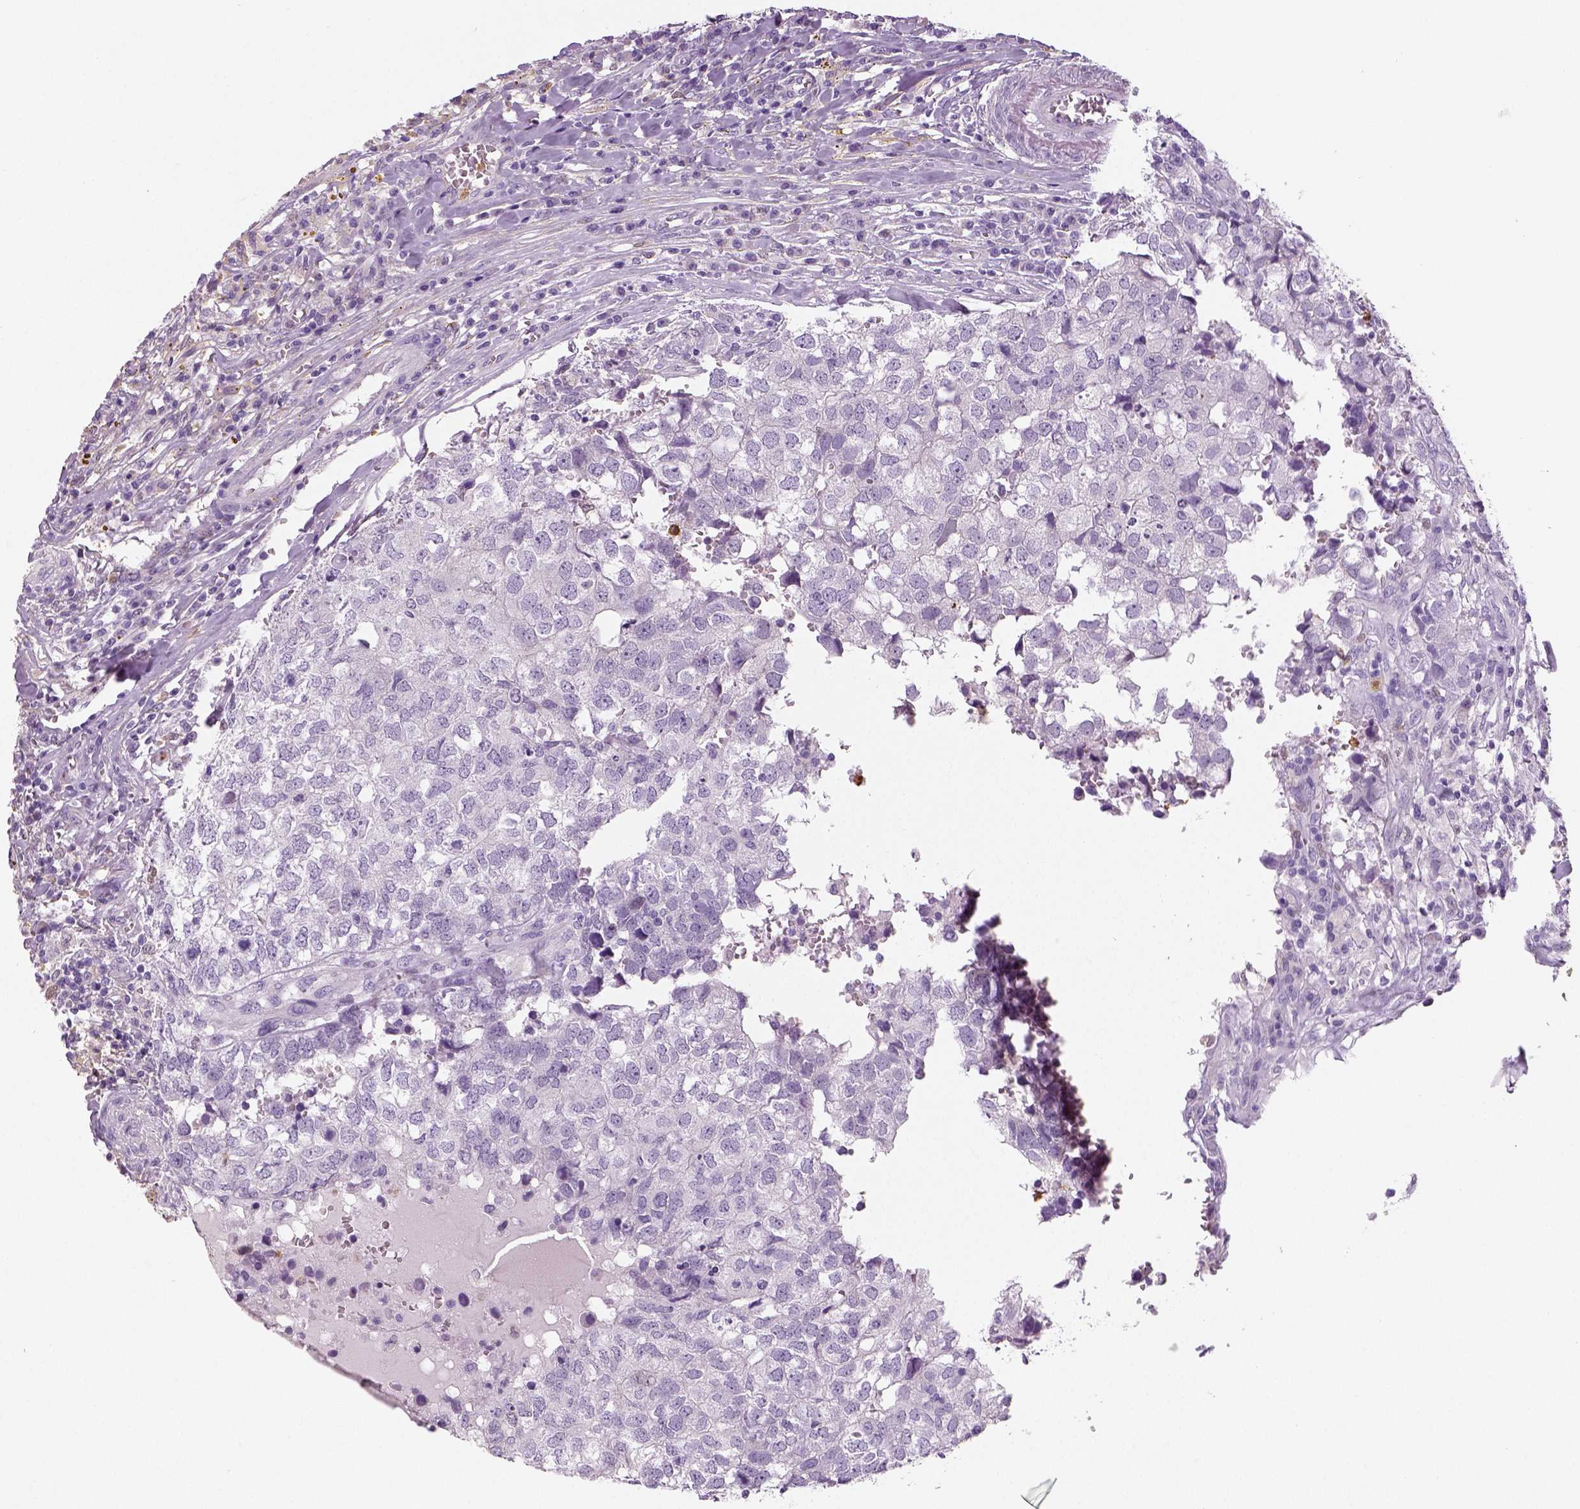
{"staining": {"intensity": "negative", "quantity": "none", "location": "none"}, "tissue": "breast cancer", "cell_type": "Tumor cells", "image_type": "cancer", "snomed": [{"axis": "morphology", "description": "Duct carcinoma"}, {"axis": "topography", "description": "Breast"}], "caption": "The photomicrograph shows no significant staining in tumor cells of breast cancer (intraductal carcinoma). Brightfield microscopy of immunohistochemistry (IHC) stained with DAB (brown) and hematoxylin (blue), captured at high magnification.", "gene": "NECAB2", "patient": {"sex": "female", "age": 30}}